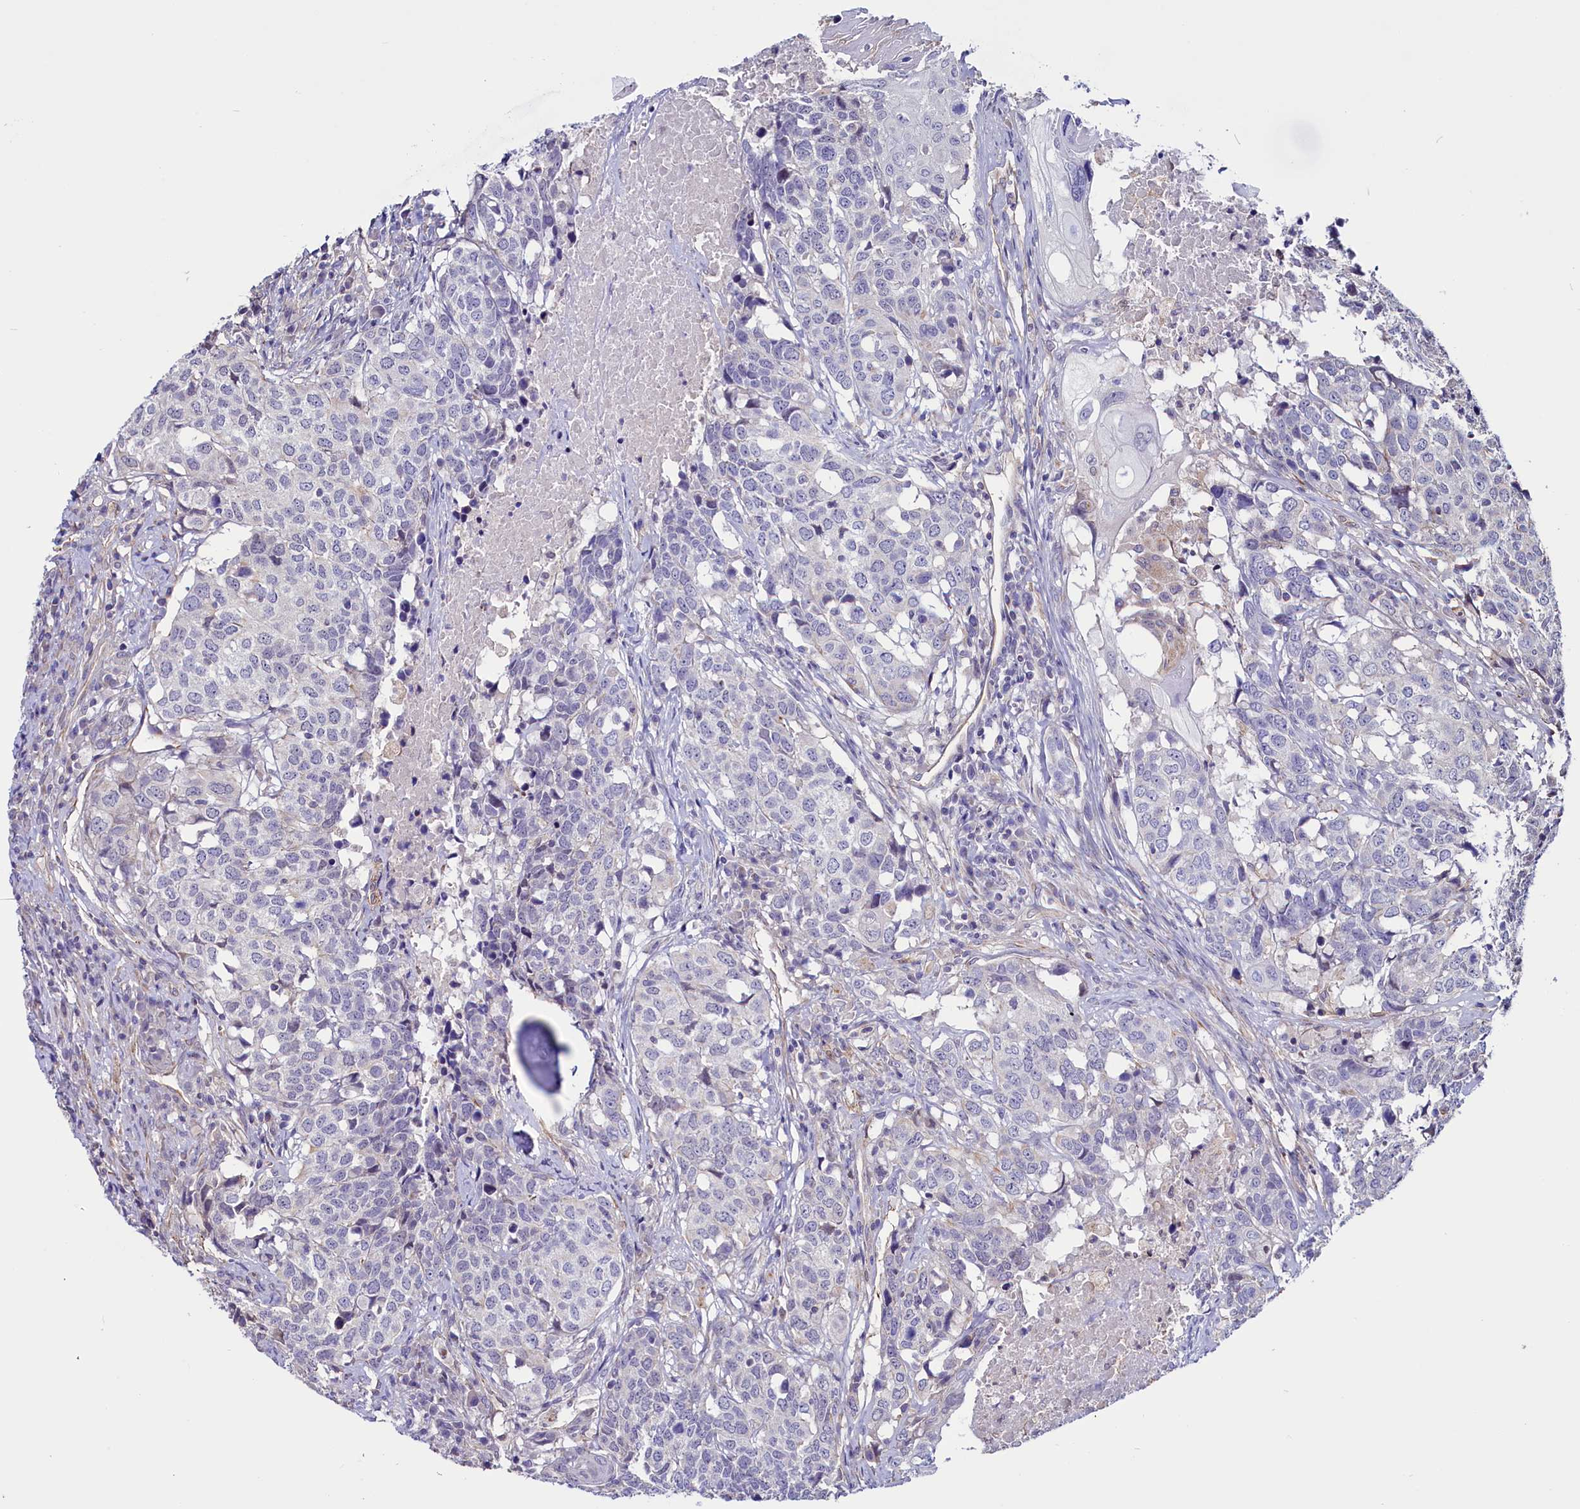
{"staining": {"intensity": "negative", "quantity": "none", "location": "none"}, "tissue": "head and neck cancer", "cell_type": "Tumor cells", "image_type": "cancer", "snomed": [{"axis": "morphology", "description": "Squamous cell carcinoma, NOS"}, {"axis": "topography", "description": "Head-Neck"}], "caption": "Micrograph shows no significant protein staining in tumor cells of head and neck cancer (squamous cell carcinoma).", "gene": "PDILT", "patient": {"sex": "male", "age": 66}}